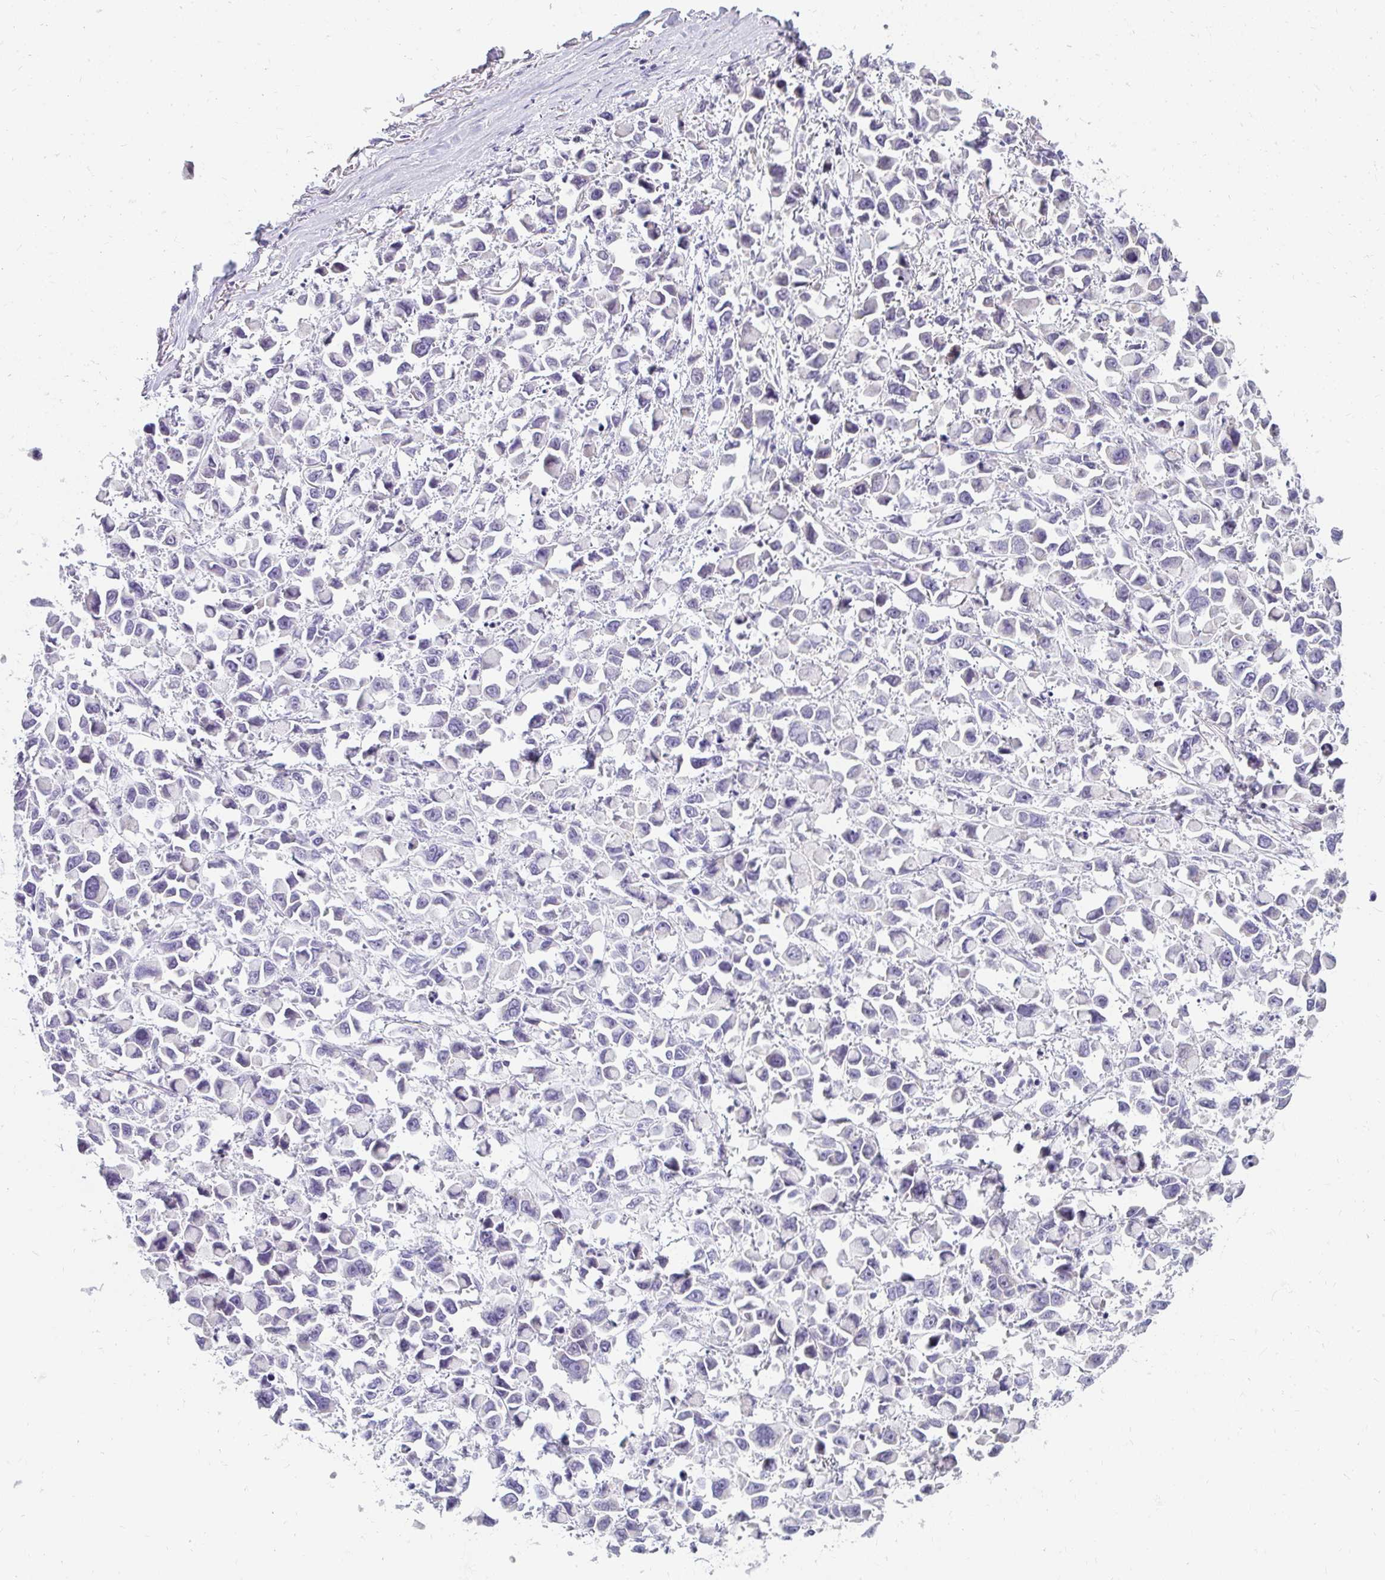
{"staining": {"intensity": "negative", "quantity": "none", "location": "none"}, "tissue": "stomach cancer", "cell_type": "Tumor cells", "image_type": "cancer", "snomed": [{"axis": "morphology", "description": "Adenocarcinoma, NOS"}, {"axis": "topography", "description": "Stomach"}], "caption": "Immunohistochemical staining of stomach cancer (adenocarcinoma) shows no significant expression in tumor cells.", "gene": "PPP1R3G", "patient": {"sex": "female", "age": 81}}